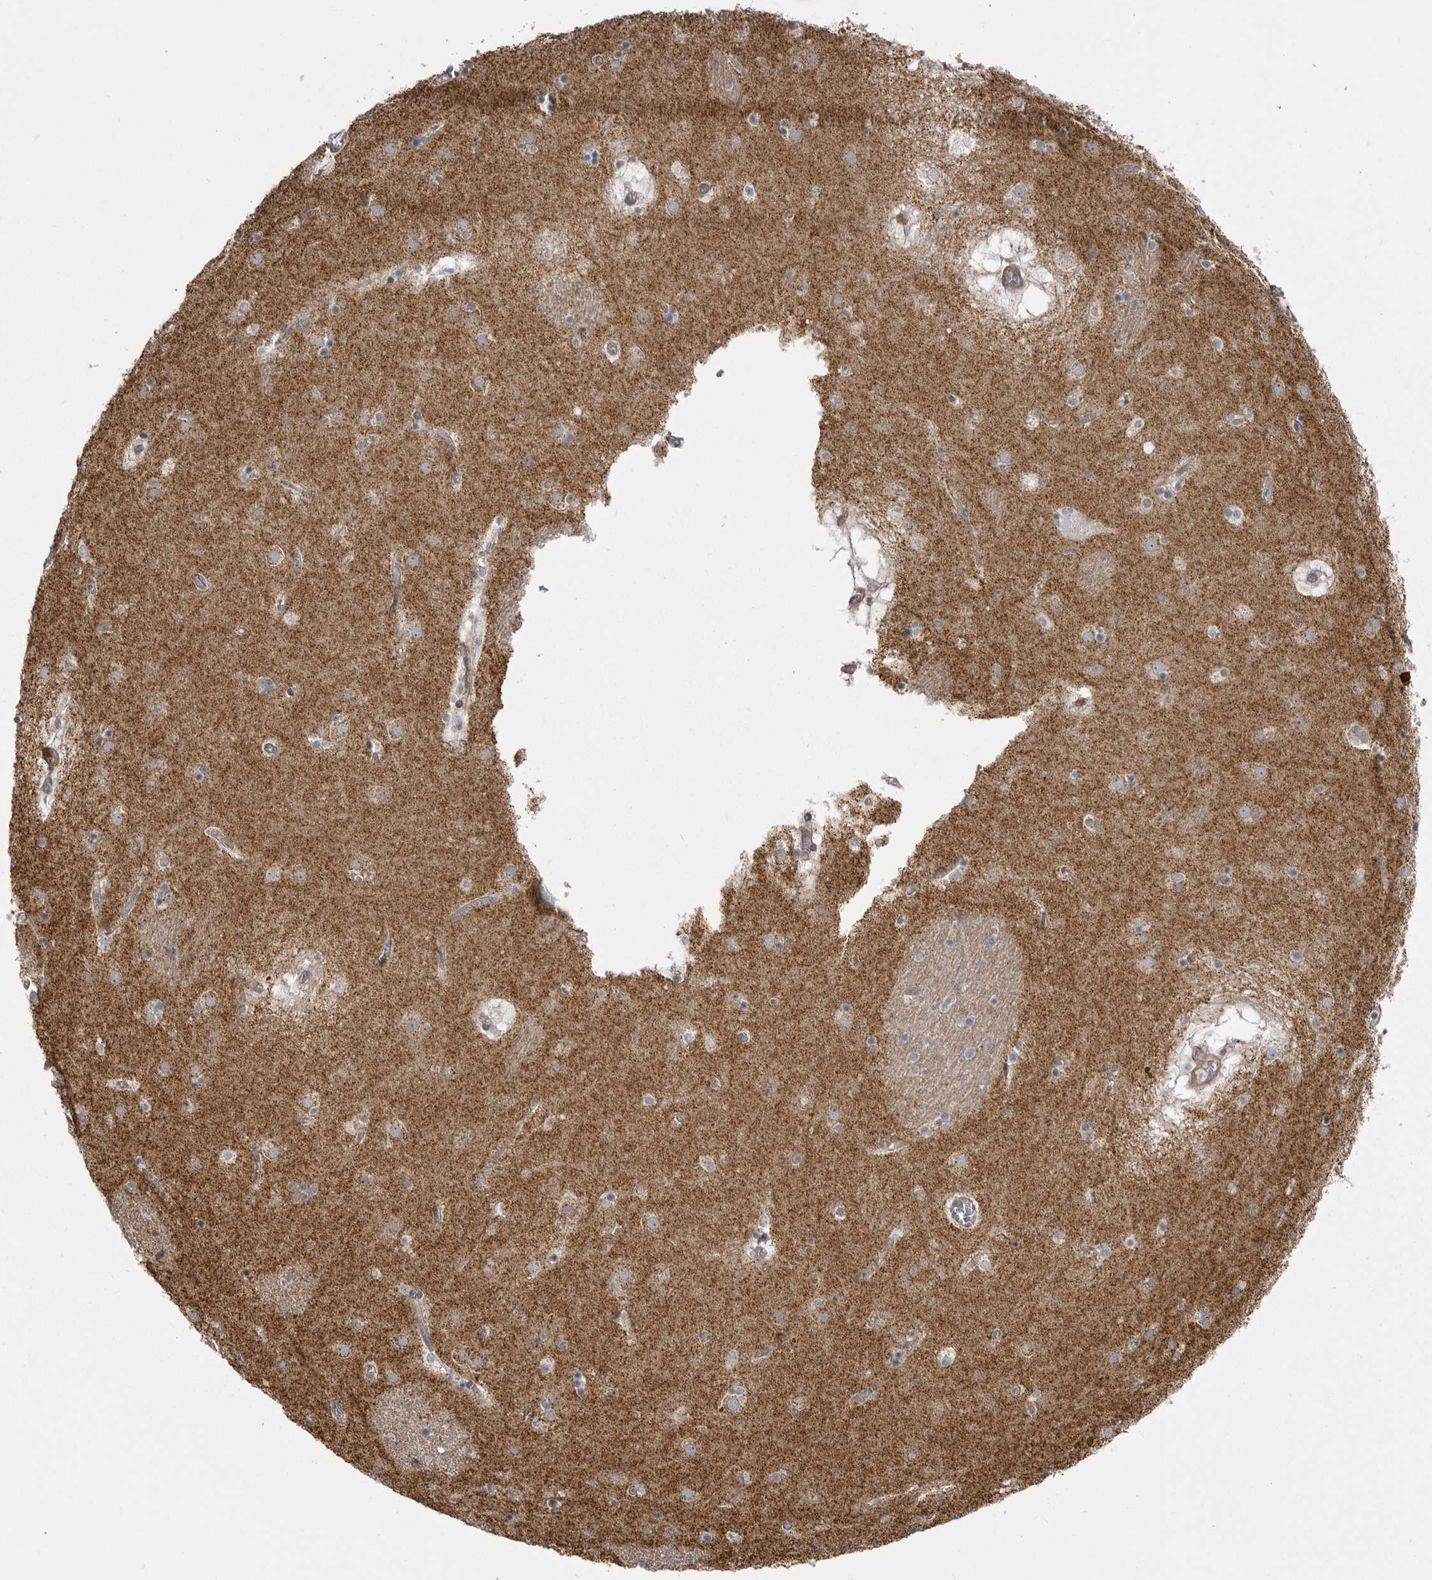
{"staining": {"intensity": "moderate", "quantity": "<25%", "location": "cytoplasmic/membranous"}, "tissue": "caudate", "cell_type": "Glial cells", "image_type": "normal", "snomed": [{"axis": "morphology", "description": "Normal tissue, NOS"}, {"axis": "topography", "description": "Lateral ventricle wall"}], "caption": "High-power microscopy captured an immunohistochemistry (IHC) histopathology image of normal caudate, revealing moderate cytoplasmic/membranous staining in about <25% of glial cells.", "gene": "TMPRSS11F", "patient": {"sex": "male", "age": 70}}